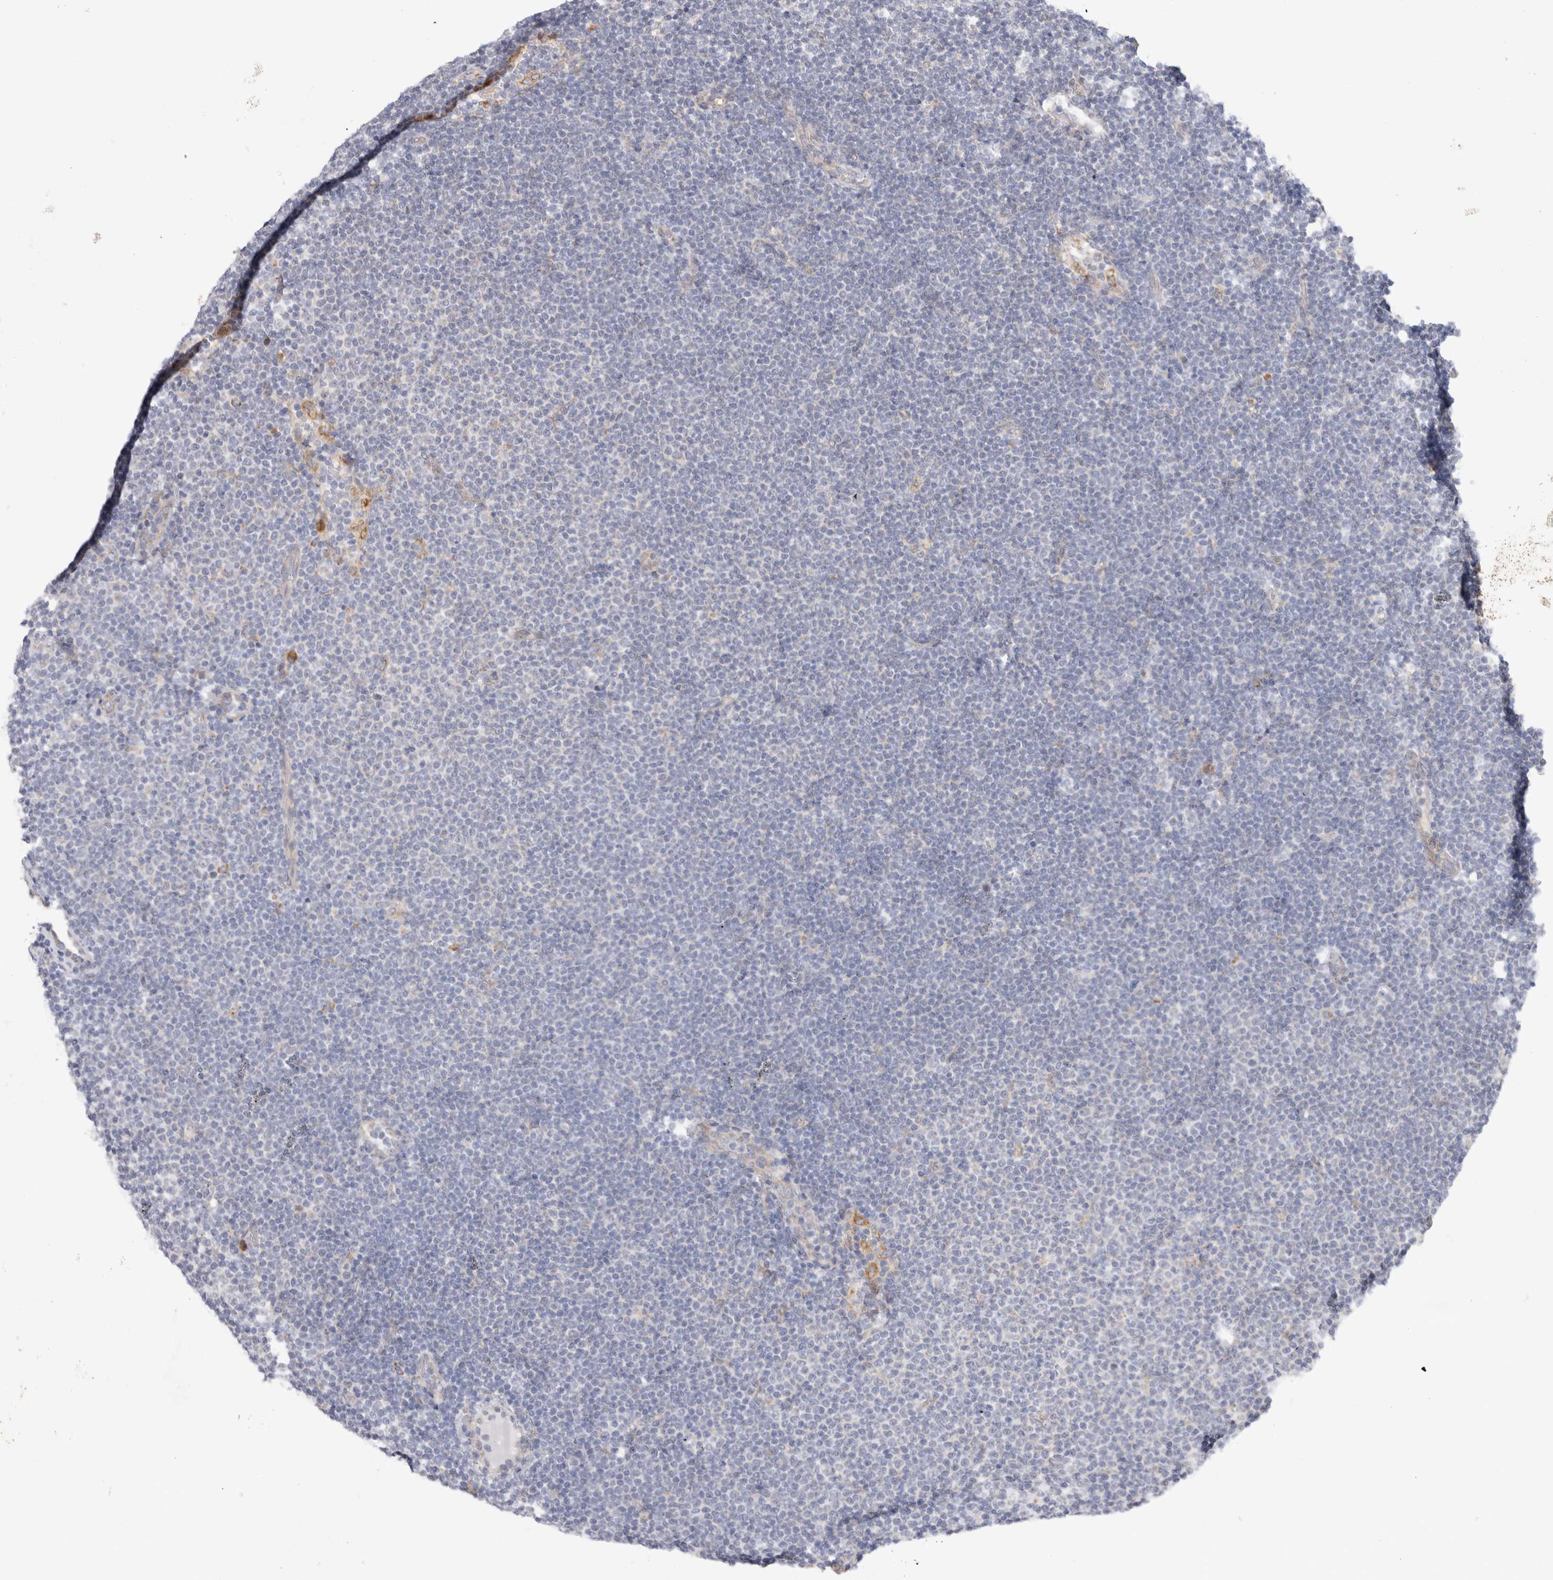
{"staining": {"intensity": "negative", "quantity": "none", "location": "none"}, "tissue": "lymphoma", "cell_type": "Tumor cells", "image_type": "cancer", "snomed": [{"axis": "morphology", "description": "Malignant lymphoma, non-Hodgkin's type, Low grade"}, {"axis": "topography", "description": "Lymph node"}], "caption": "IHC image of neoplastic tissue: human lymphoma stained with DAB (3,3'-diaminobenzidine) demonstrates no significant protein staining in tumor cells.", "gene": "RPN2", "patient": {"sex": "female", "age": 53}}